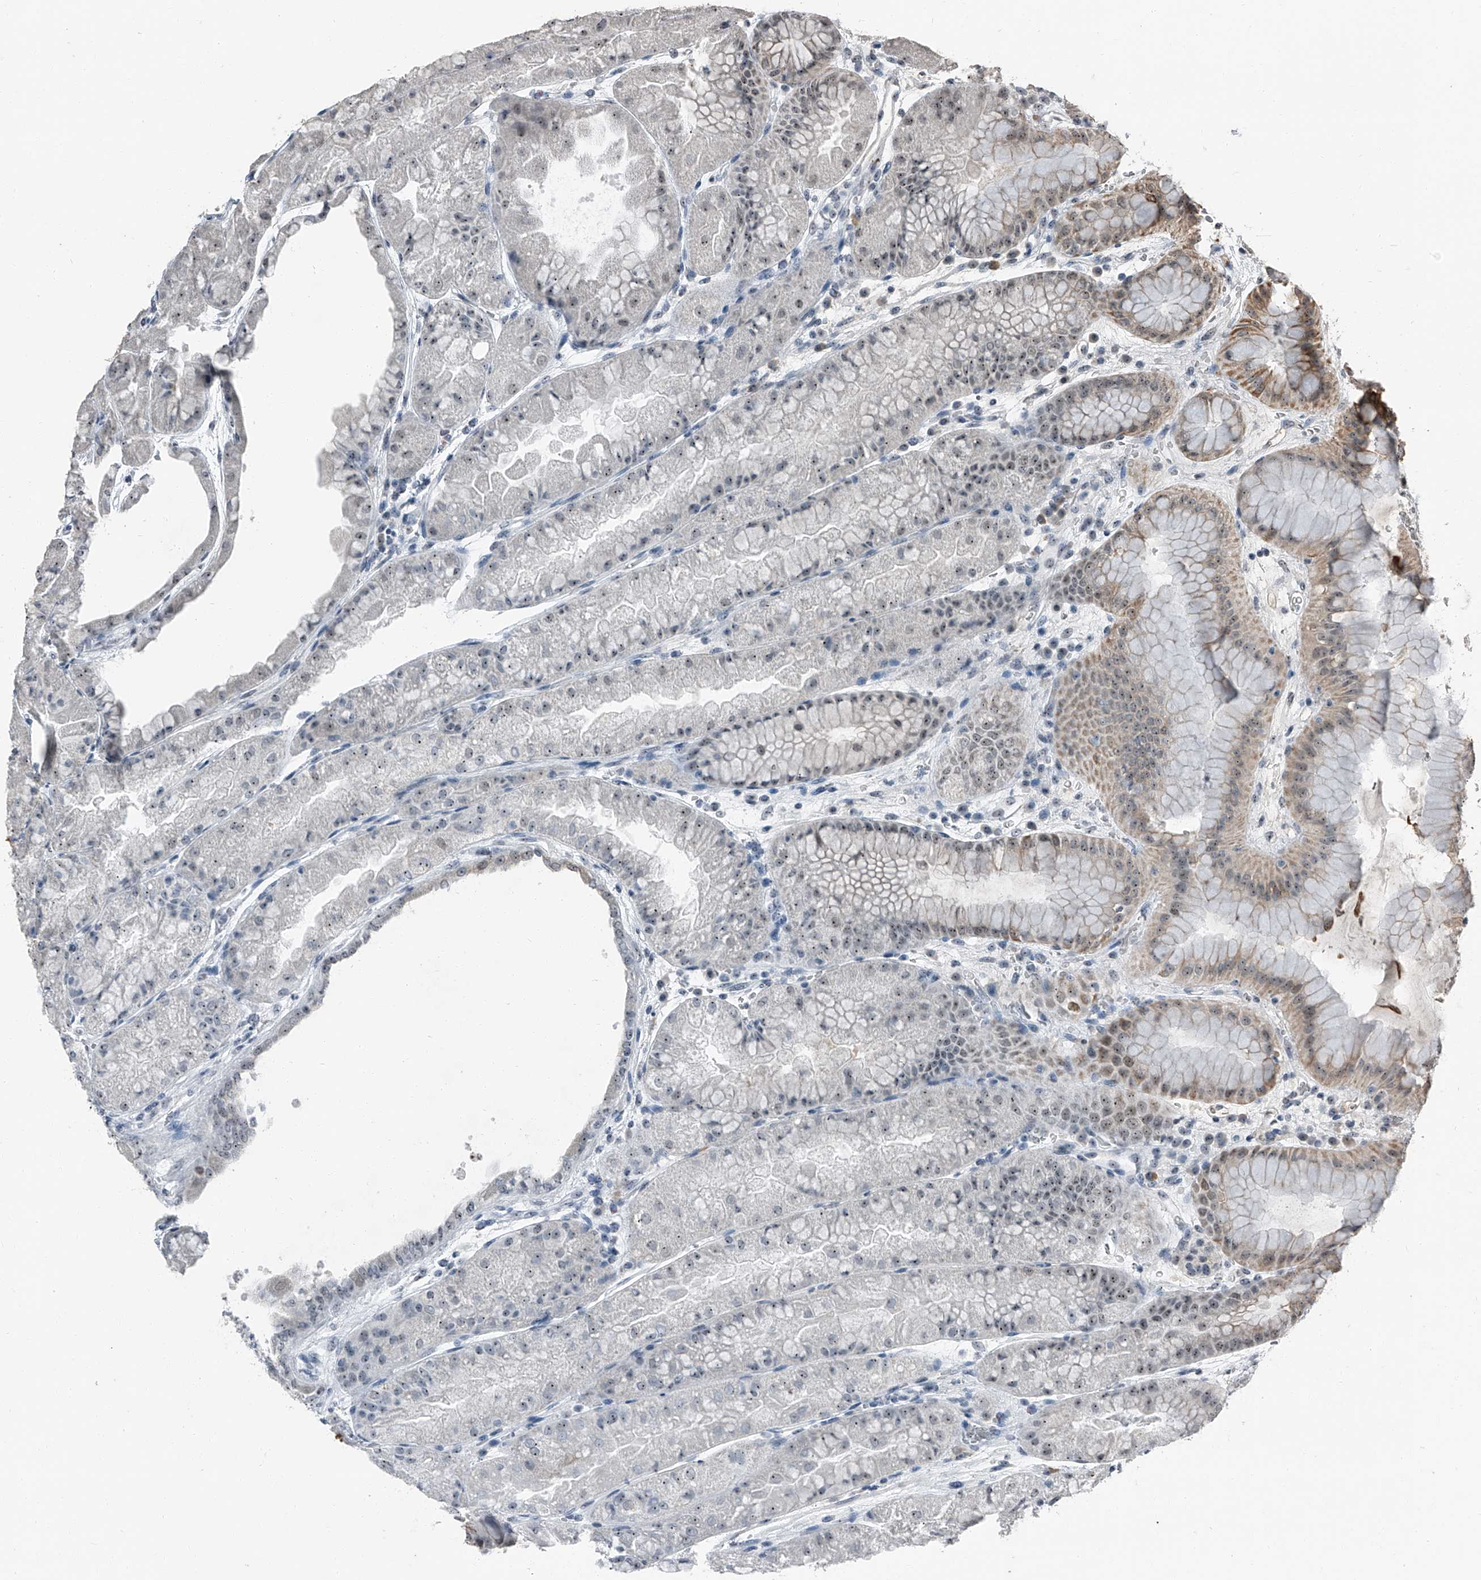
{"staining": {"intensity": "moderate", "quantity": ">75%", "location": "cytoplasmic/membranous,nuclear"}, "tissue": "stomach", "cell_type": "Glandular cells", "image_type": "normal", "snomed": [{"axis": "morphology", "description": "Normal tissue, NOS"}, {"axis": "topography", "description": "Stomach, upper"}], "caption": "Immunohistochemical staining of normal human stomach shows >75% levels of moderate cytoplasmic/membranous,nuclear protein expression in about >75% of glandular cells. (IHC, brightfield microscopy, high magnification).", "gene": "TCOF1", "patient": {"sex": "male", "age": 47}}